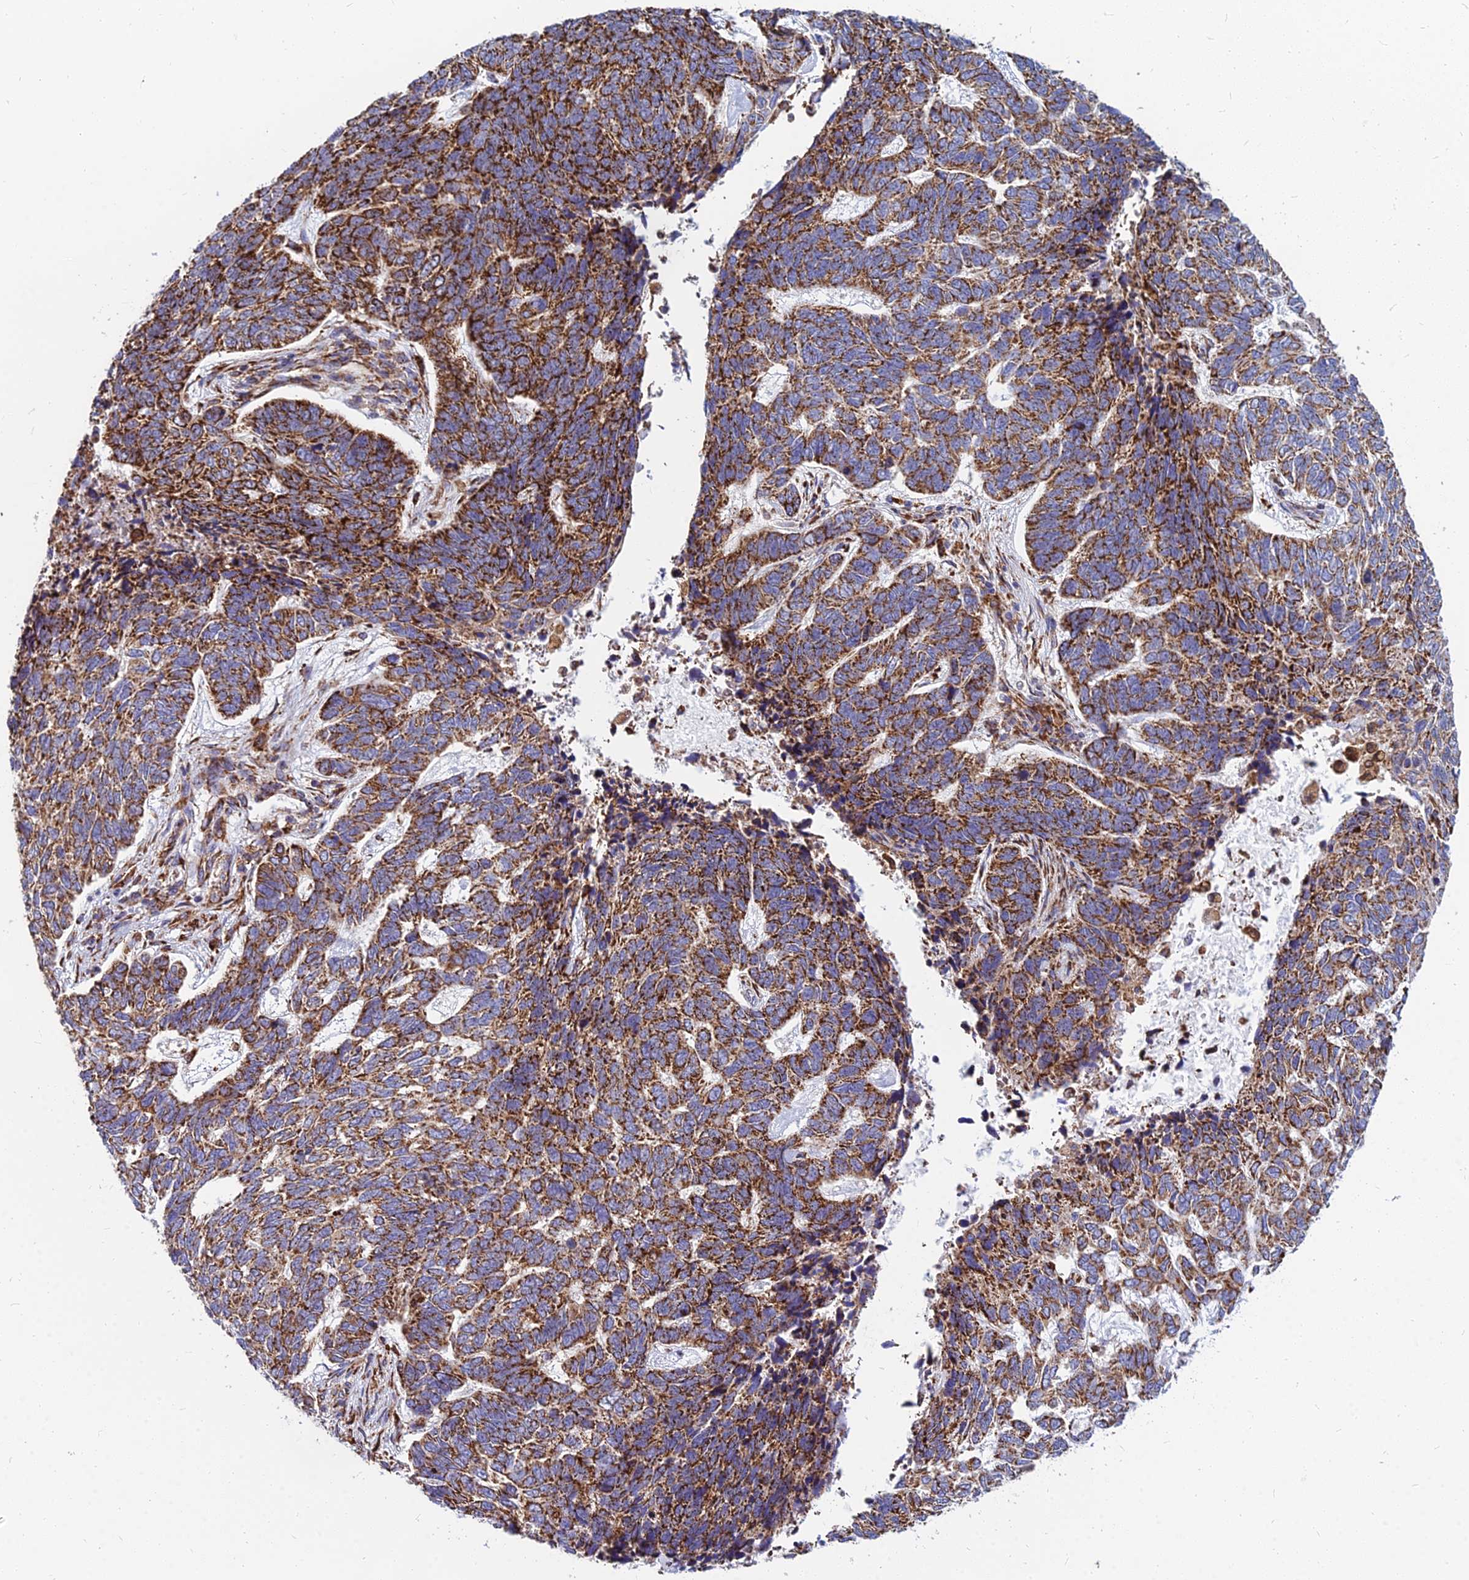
{"staining": {"intensity": "strong", "quantity": ">75%", "location": "cytoplasmic/membranous"}, "tissue": "skin cancer", "cell_type": "Tumor cells", "image_type": "cancer", "snomed": [{"axis": "morphology", "description": "Basal cell carcinoma"}, {"axis": "topography", "description": "Skin"}], "caption": "About >75% of tumor cells in human skin basal cell carcinoma exhibit strong cytoplasmic/membranous protein staining as visualized by brown immunohistochemical staining.", "gene": "CCT6B", "patient": {"sex": "female", "age": 65}}